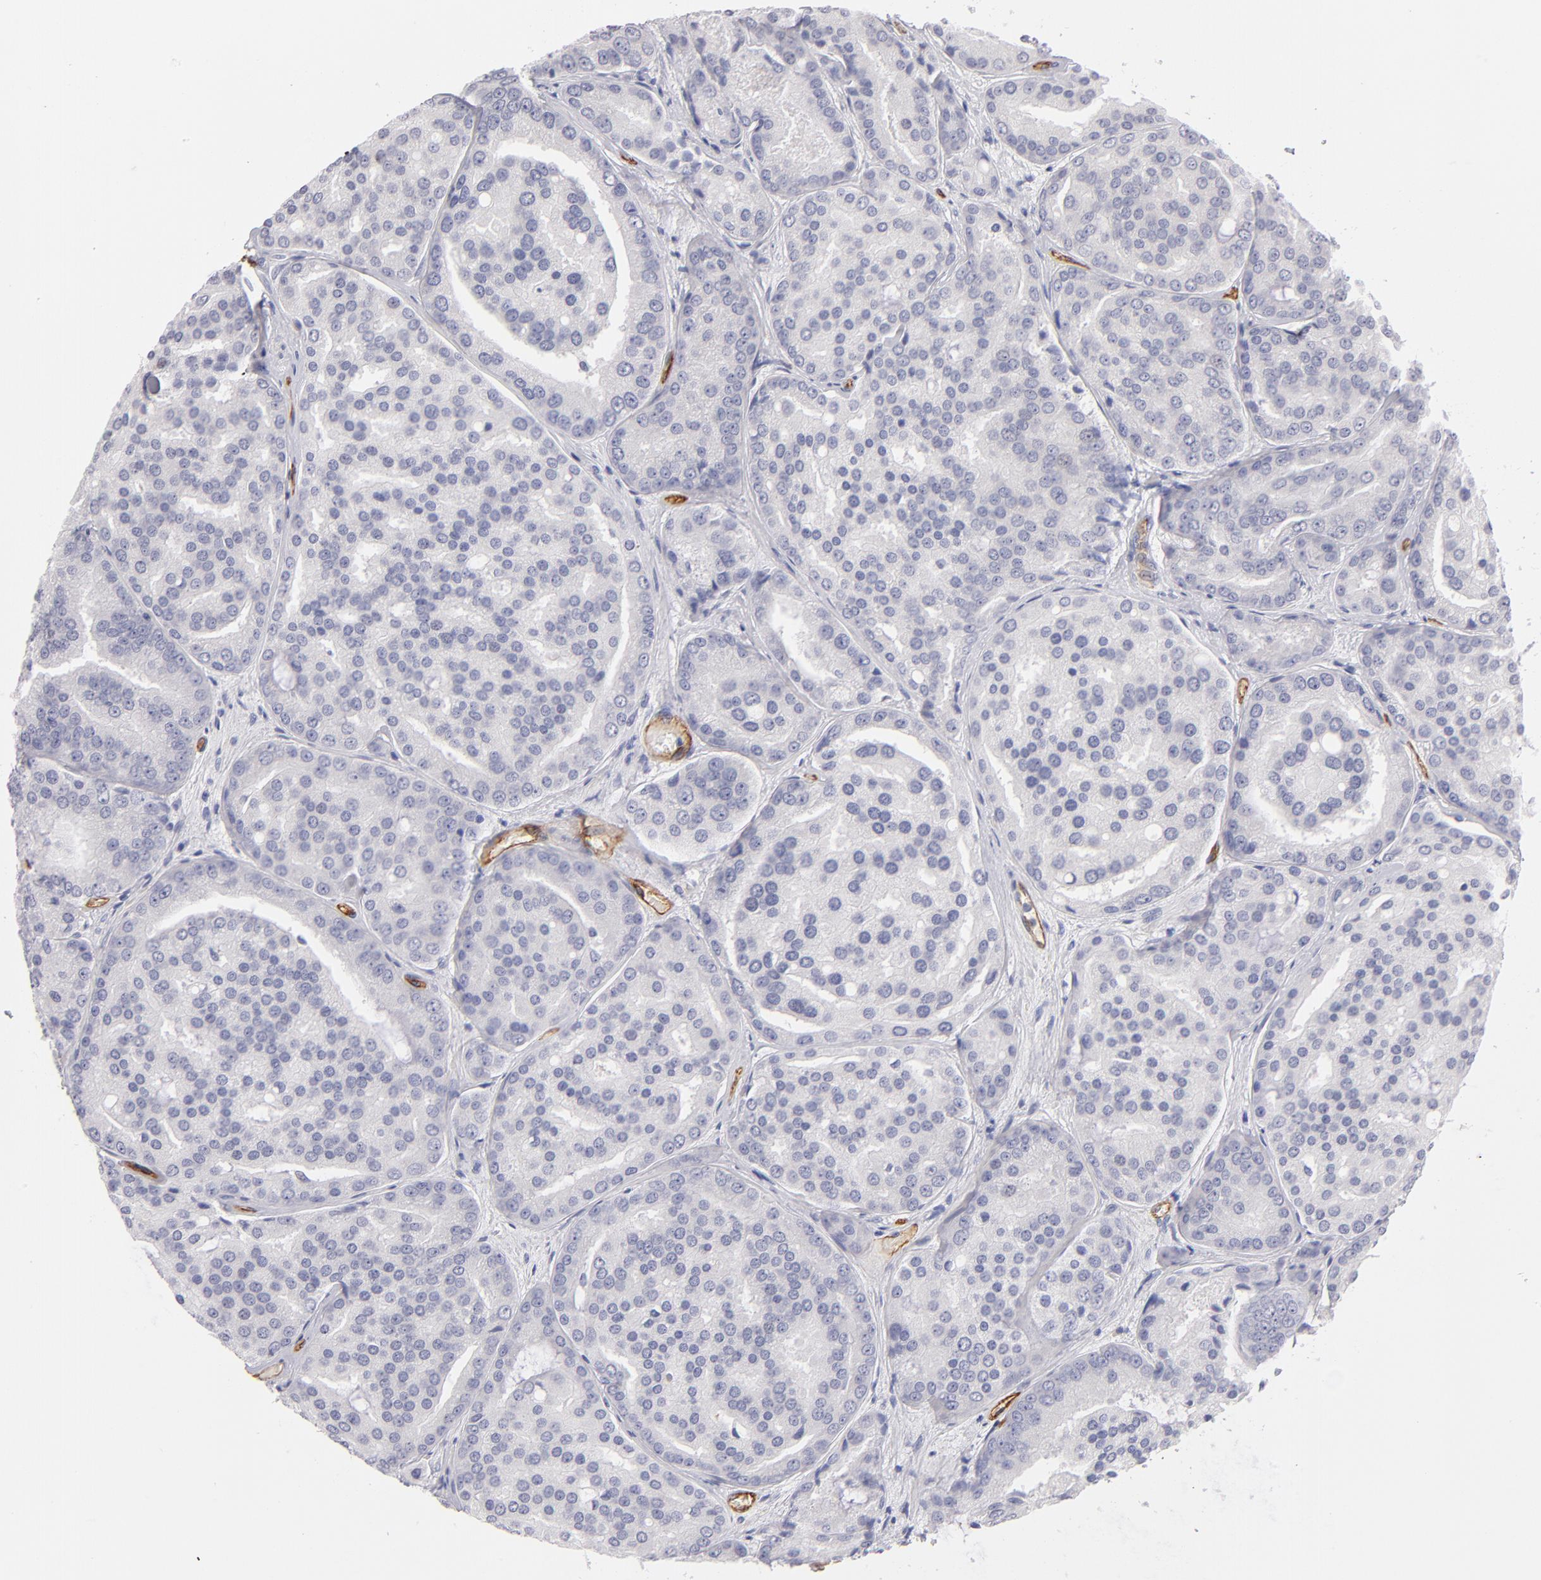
{"staining": {"intensity": "negative", "quantity": "none", "location": "none"}, "tissue": "prostate cancer", "cell_type": "Tumor cells", "image_type": "cancer", "snomed": [{"axis": "morphology", "description": "Adenocarcinoma, High grade"}, {"axis": "topography", "description": "Prostate"}], "caption": "Immunohistochemistry (IHC) image of high-grade adenocarcinoma (prostate) stained for a protein (brown), which demonstrates no staining in tumor cells. (DAB IHC visualized using brightfield microscopy, high magnification).", "gene": "PLVAP", "patient": {"sex": "male", "age": 64}}